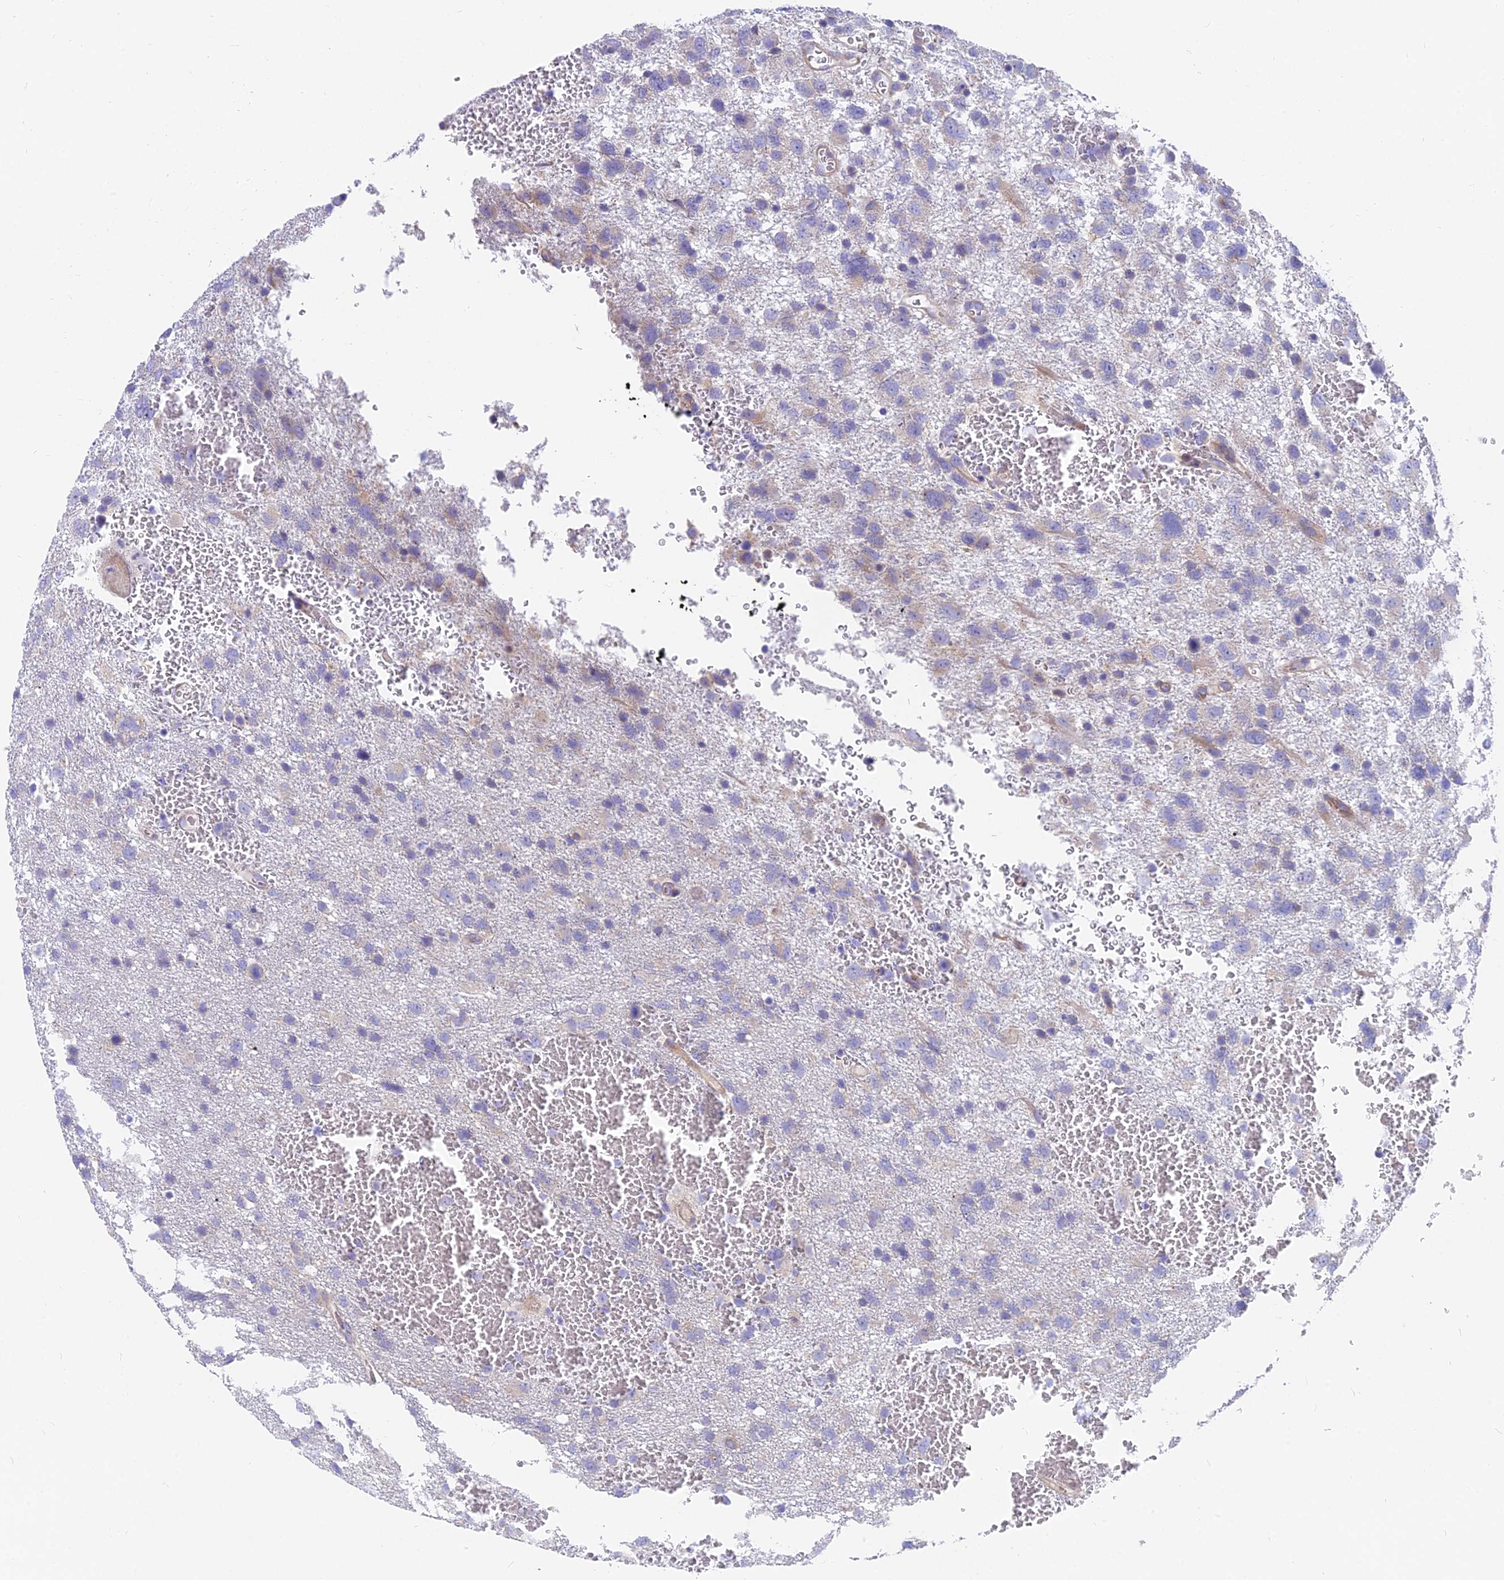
{"staining": {"intensity": "negative", "quantity": "none", "location": "none"}, "tissue": "glioma", "cell_type": "Tumor cells", "image_type": "cancer", "snomed": [{"axis": "morphology", "description": "Glioma, malignant, High grade"}, {"axis": "topography", "description": "Brain"}], "caption": "Immunohistochemical staining of glioma shows no significant positivity in tumor cells. Nuclei are stained in blue.", "gene": "MVB12A", "patient": {"sex": "male", "age": 61}}